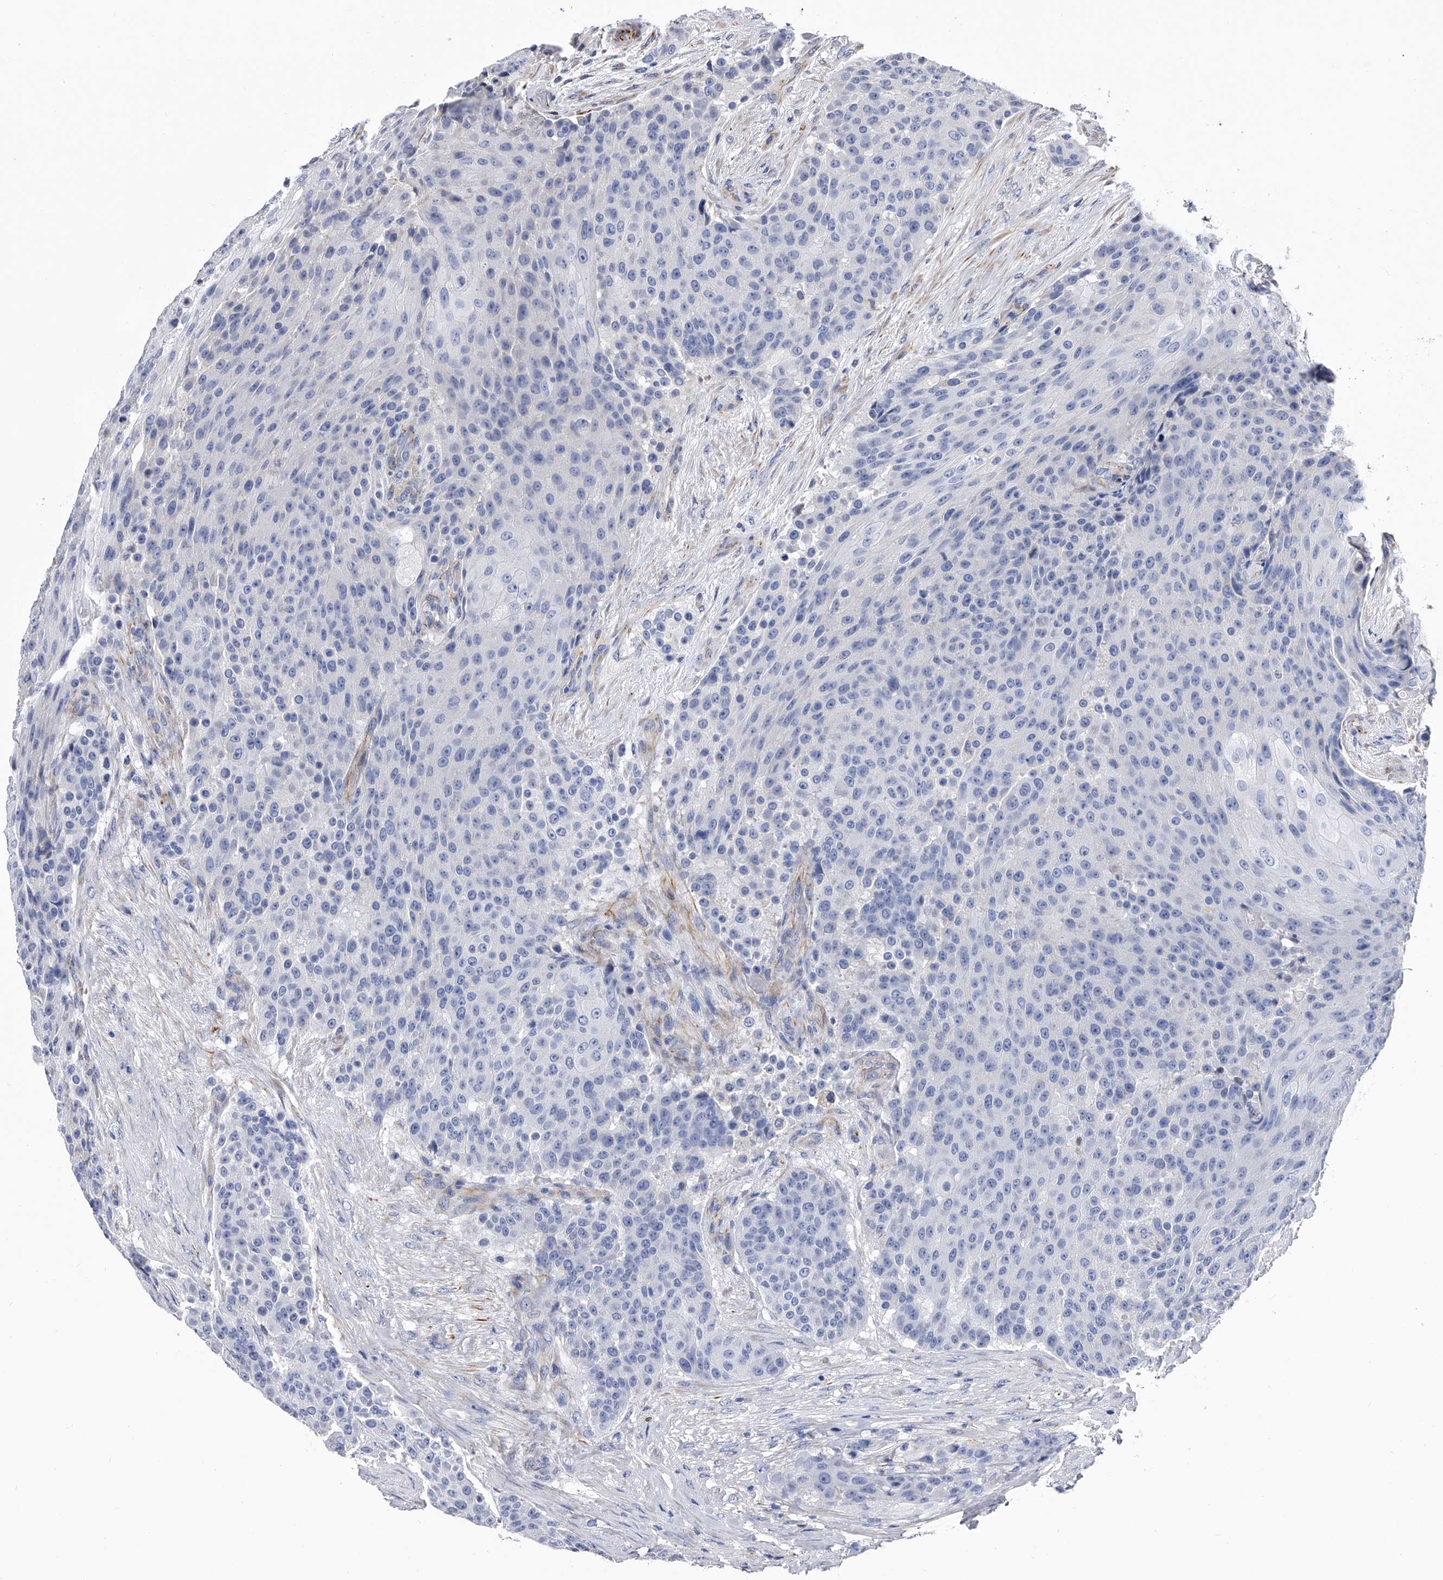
{"staining": {"intensity": "negative", "quantity": "none", "location": "none"}, "tissue": "urothelial cancer", "cell_type": "Tumor cells", "image_type": "cancer", "snomed": [{"axis": "morphology", "description": "Urothelial carcinoma, High grade"}, {"axis": "topography", "description": "Urinary bladder"}], "caption": "A photomicrograph of urothelial cancer stained for a protein reveals no brown staining in tumor cells. Nuclei are stained in blue.", "gene": "EFCAB7", "patient": {"sex": "female", "age": 63}}